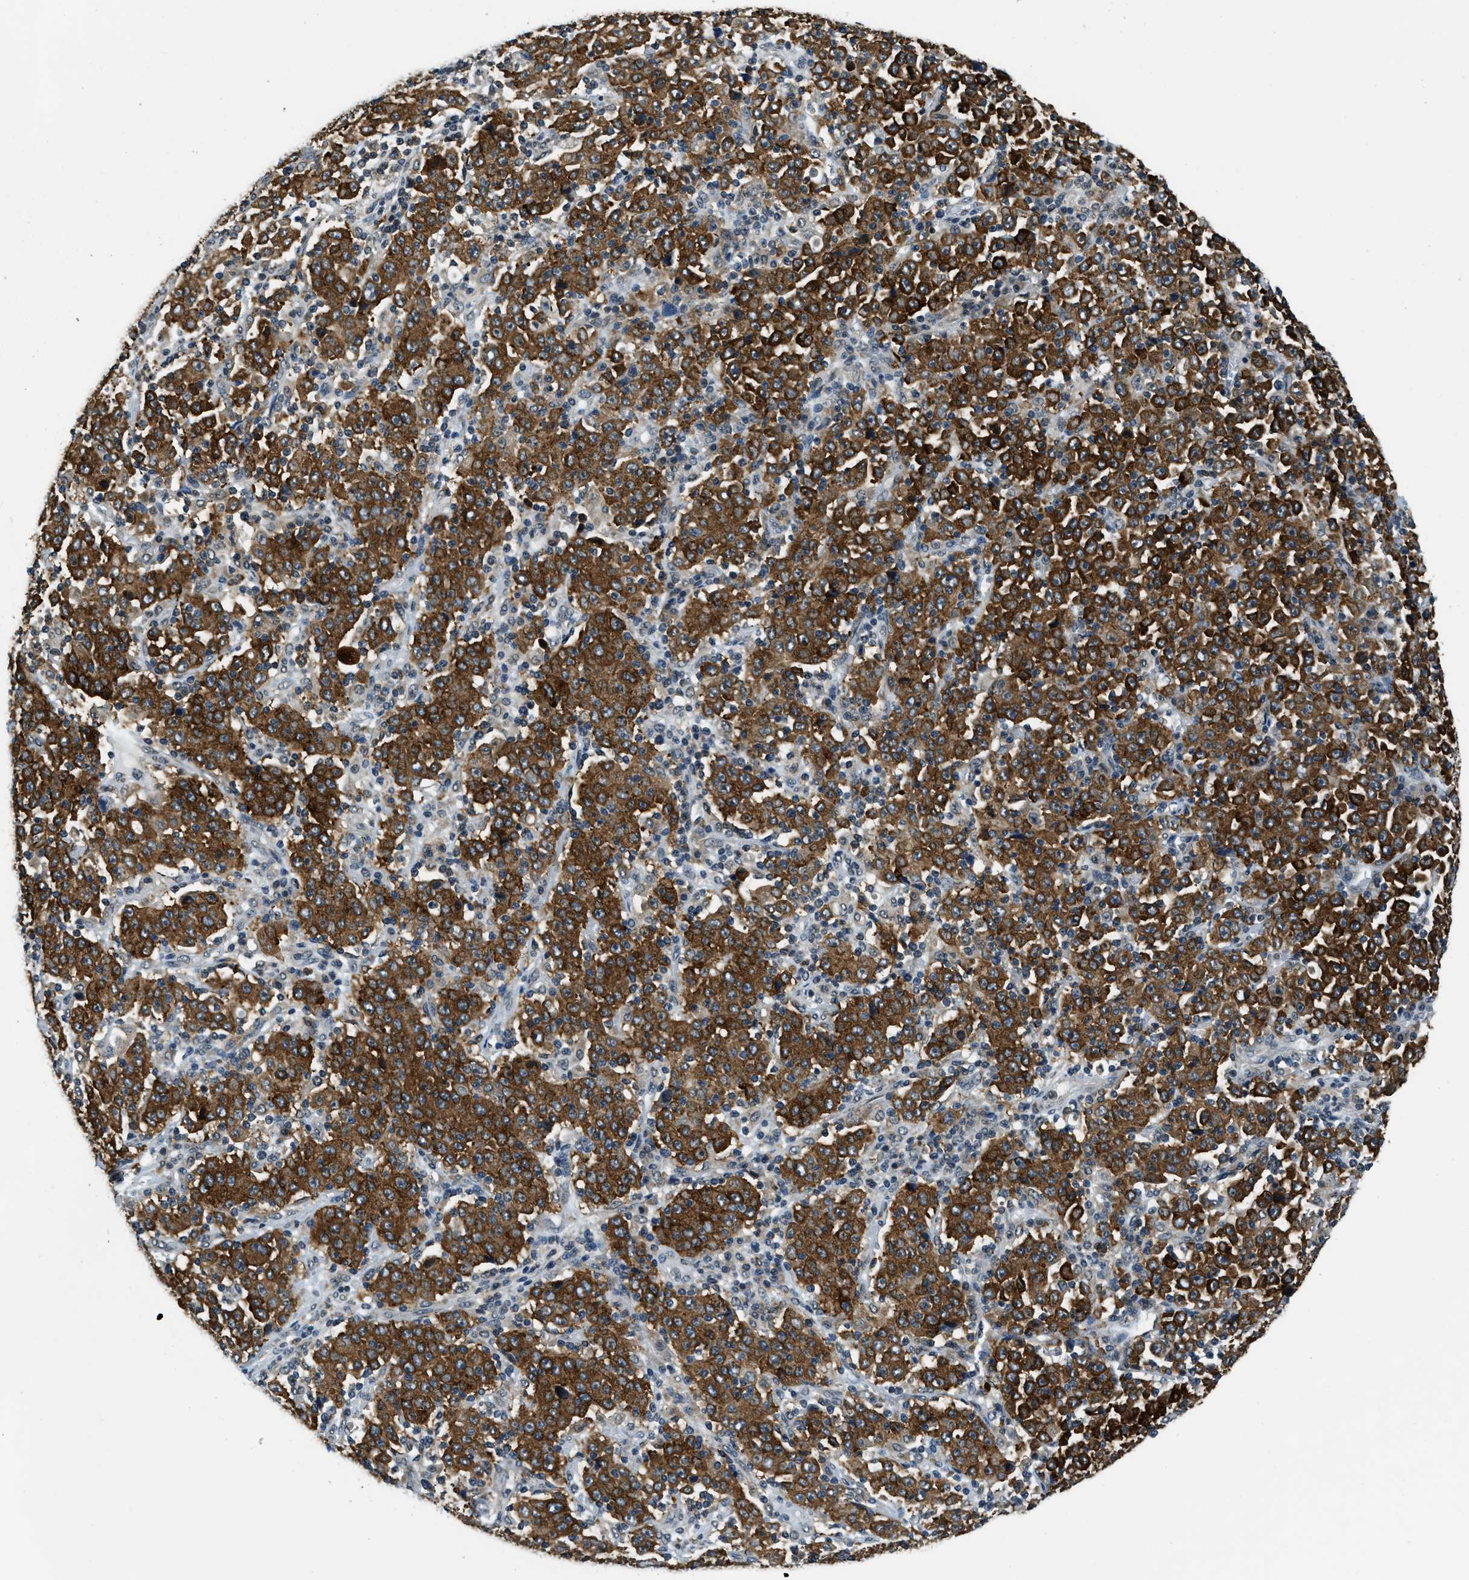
{"staining": {"intensity": "strong", "quantity": ">75%", "location": "cytoplasmic/membranous"}, "tissue": "stomach cancer", "cell_type": "Tumor cells", "image_type": "cancer", "snomed": [{"axis": "morphology", "description": "Normal tissue, NOS"}, {"axis": "morphology", "description": "Adenocarcinoma, NOS"}, {"axis": "topography", "description": "Stomach, upper"}, {"axis": "topography", "description": "Stomach"}], "caption": "This photomicrograph displays immunohistochemistry staining of human stomach cancer (adenocarcinoma), with high strong cytoplasmic/membranous expression in about >75% of tumor cells.", "gene": "RAB11FIP1", "patient": {"sex": "male", "age": 59}}